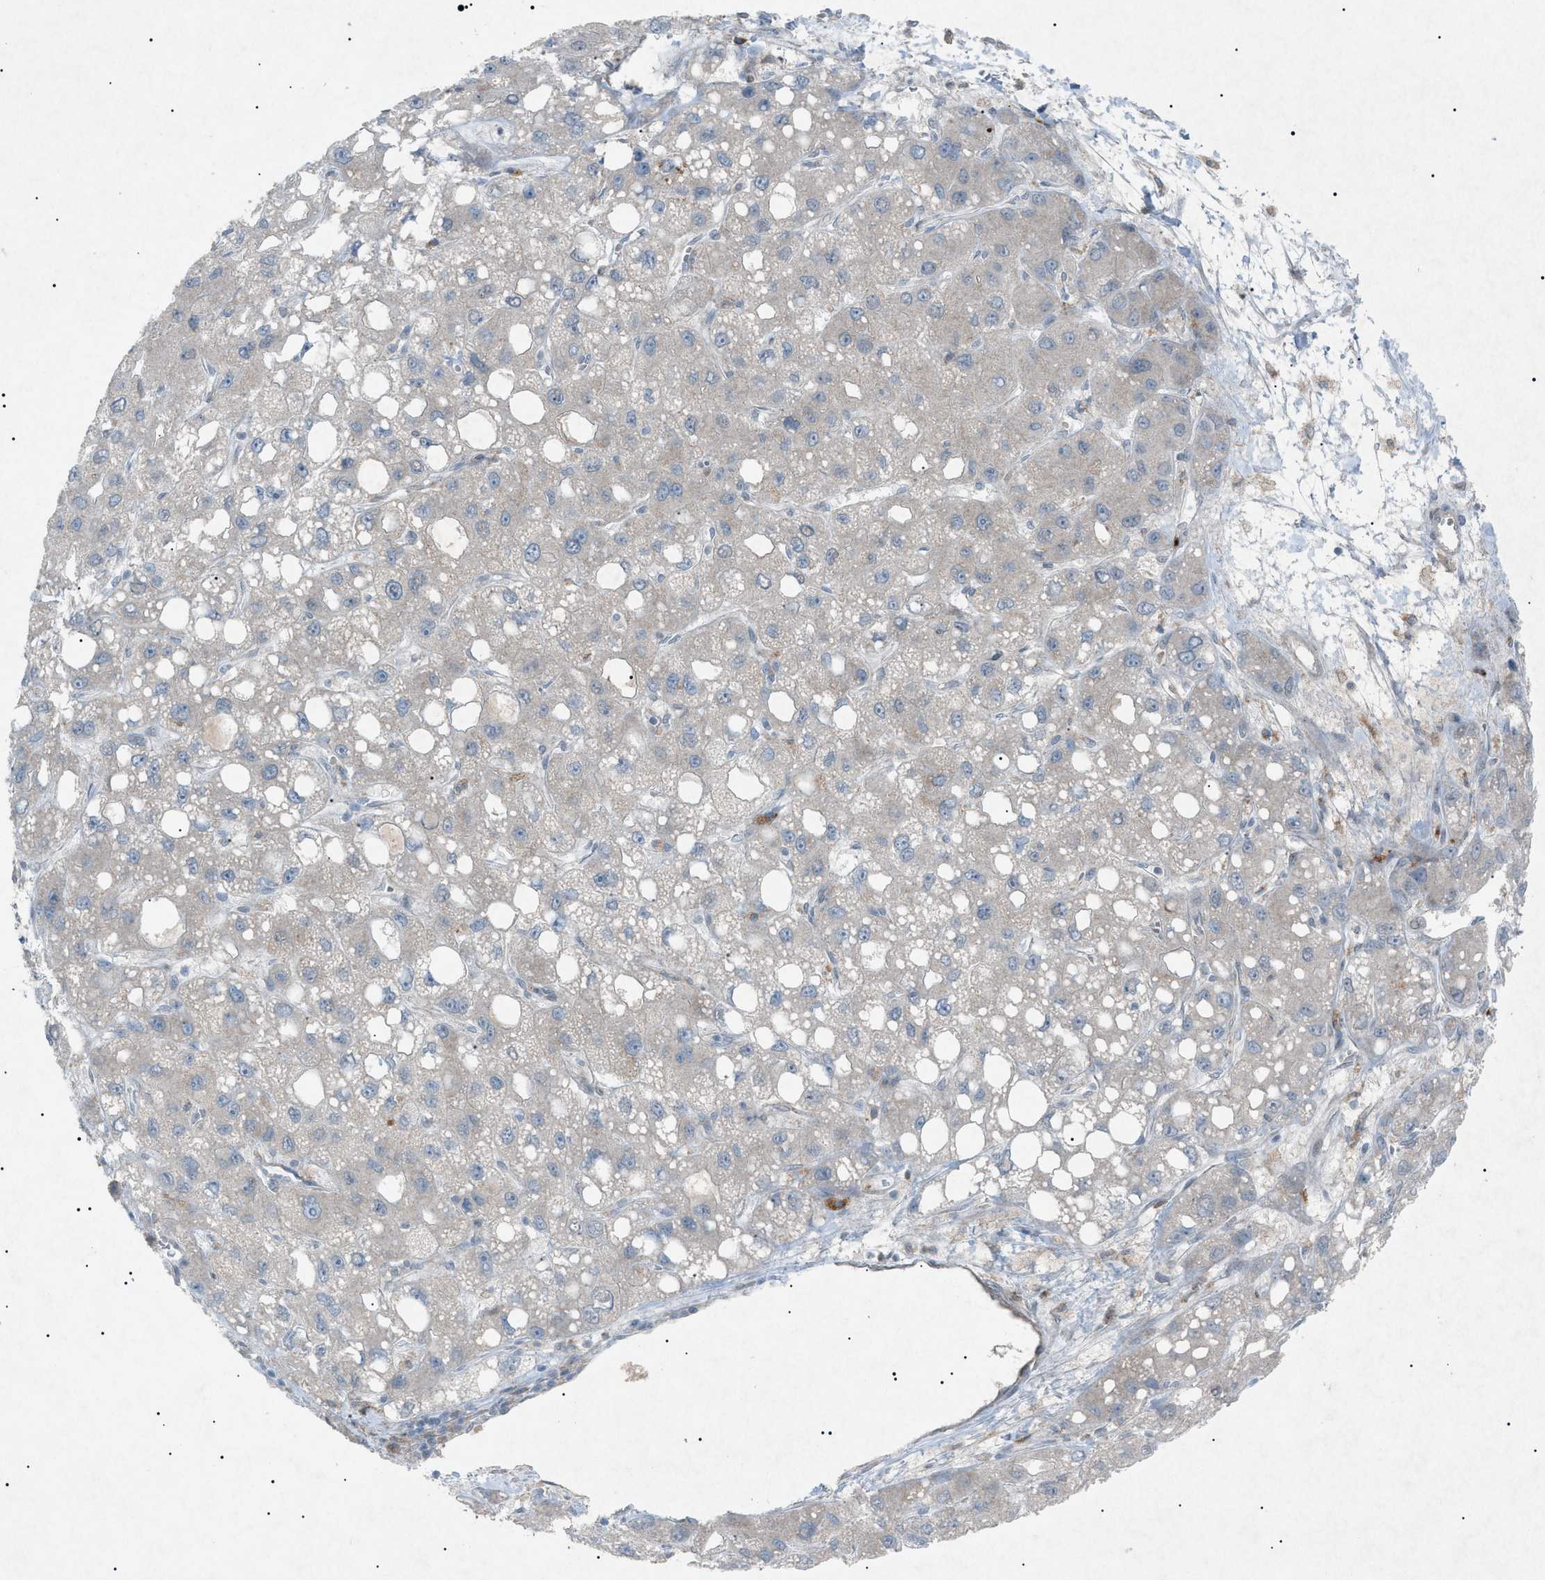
{"staining": {"intensity": "negative", "quantity": "none", "location": "none"}, "tissue": "liver cancer", "cell_type": "Tumor cells", "image_type": "cancer", "snomed": [{"axis": "morphology", "description": "Carcinoma, Hepatocellular, NOS"}, {"axis": "topography", "description": "Liver"}], "caption": "IHC photomicrograph of liver cancer (hepatocellular carcinoma) stained for a protein (brown), which demonstrates no staining in tumor cells.", "gene": "BTK", "patient": {"sex": "male", "age": 55}}